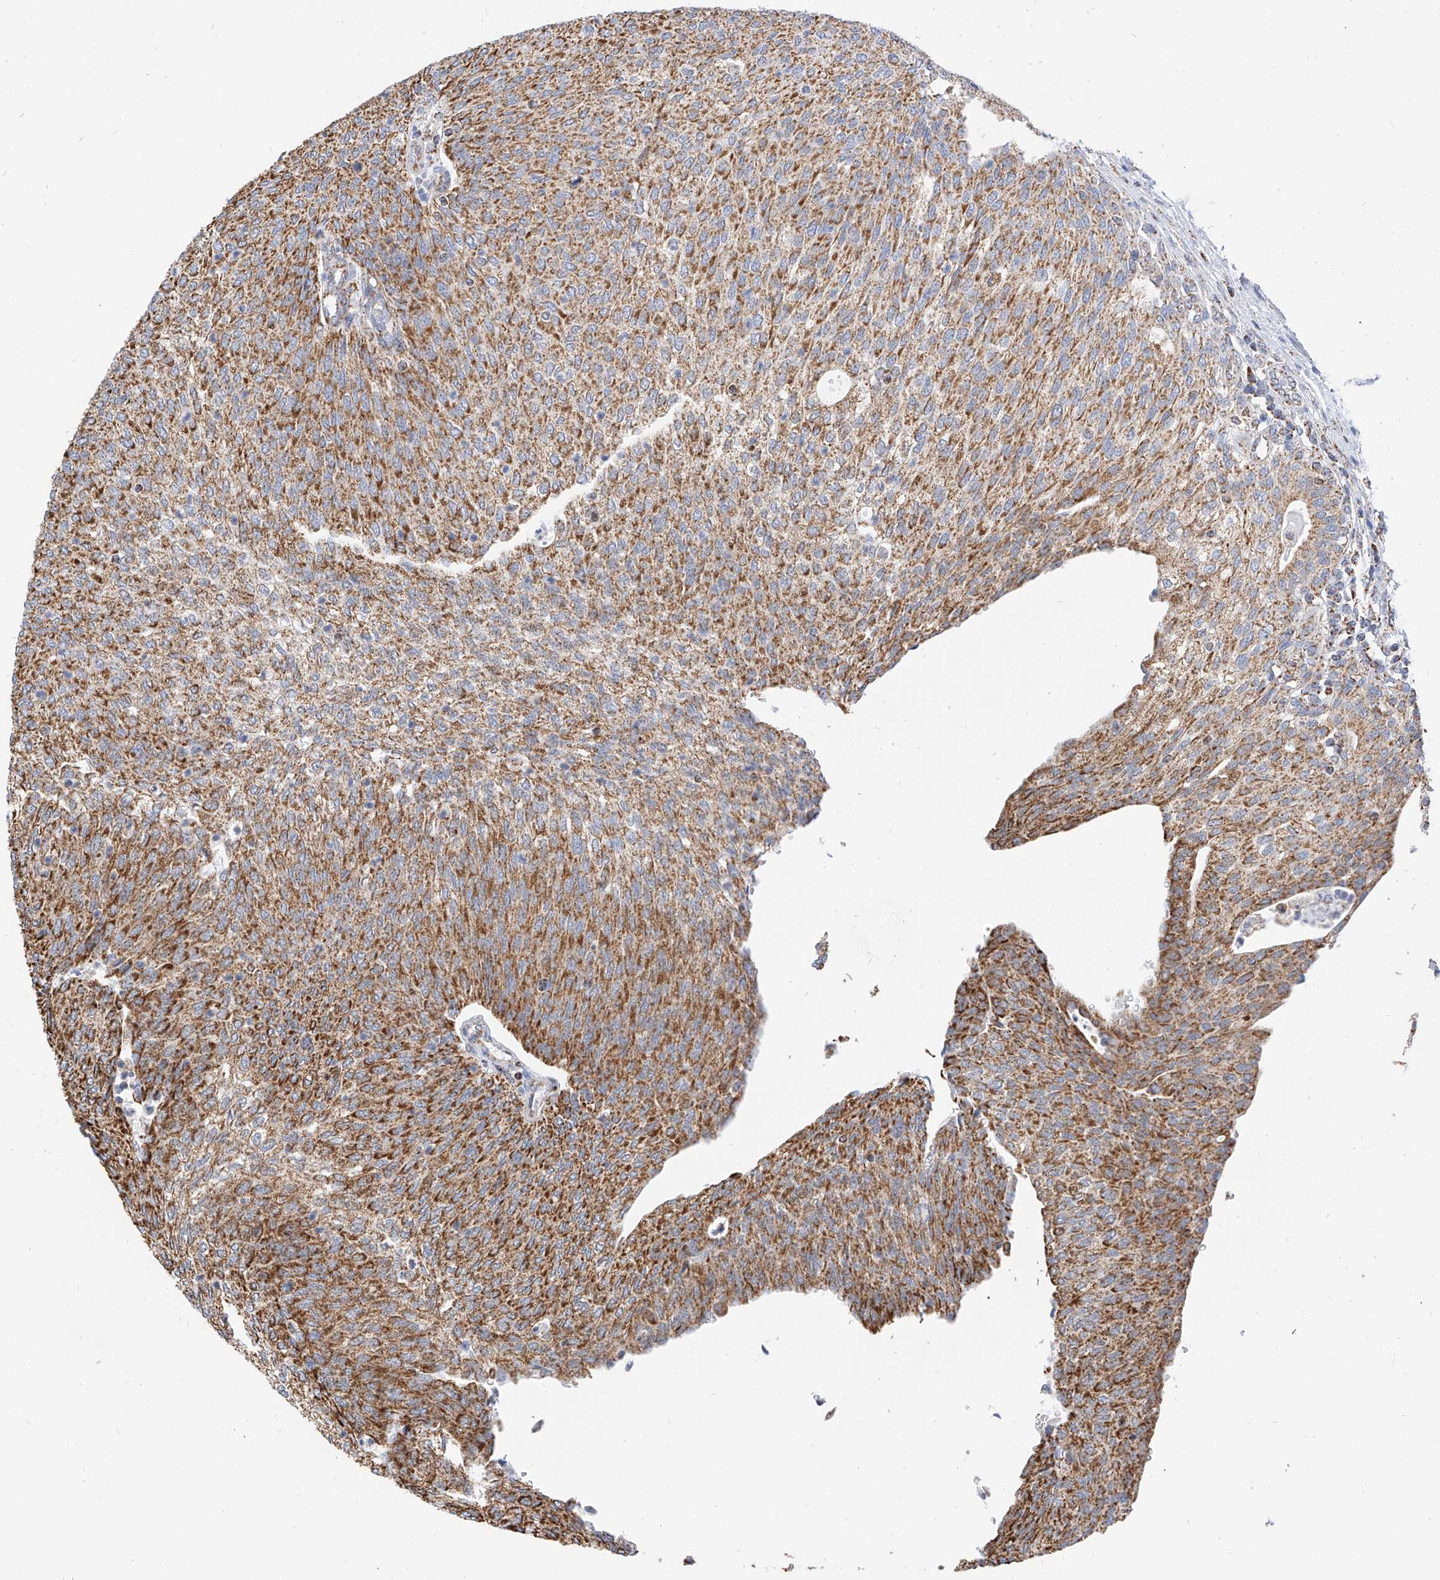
{"staining": {"intensity": "moderate", "quantity": ">75%", "location": "cytoplasmic/membranous"}, "tissue": "urothelial cancer", "cell_type": "Tumor cells", "image_type": "cancer", "snomed": [{"axis": "morphology", "description": "Urothelial carcinoma, Low grade"}, {"axis": "topography", "description": "Urinary bladder"}], "caption": "Urothelial cancer was stained to show a protein in brown. There is medium levels of moderate cytoplasmic/membranous expression in about >75% of tumor cells.", "gene": "NALCN", "patient": {"sex": "female", "age": 79}}